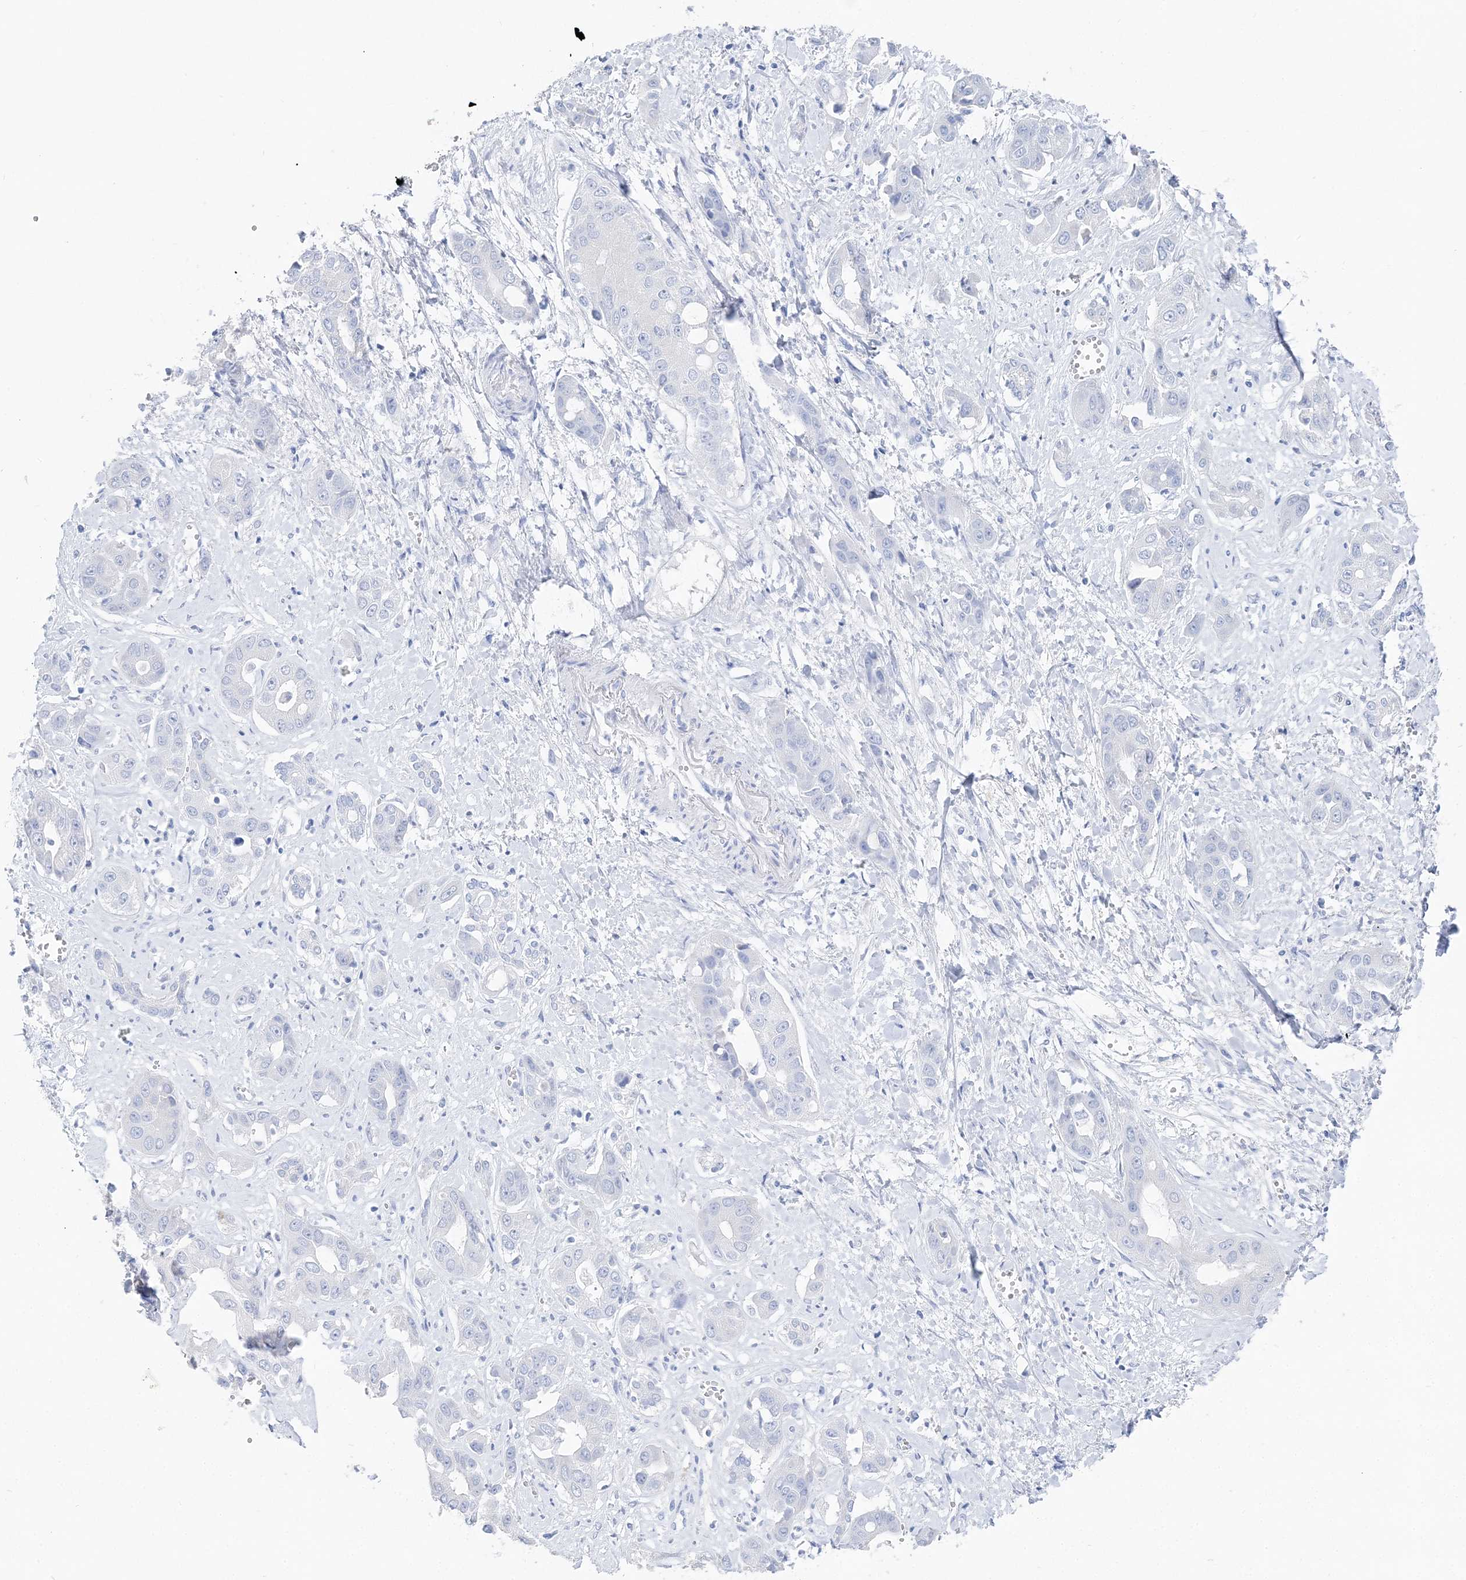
{"staining": {"intensity": "negative", "quantity": "none", "location": "none"}, "tissue": "liver cancer", "cell_type": "Tumor cells", "image_type": "cancer", "snomed": [{"axis": "morphology", "description": "Cholangiocarcinoma"}, {"axis": "topography", "description": "Liver"}], "caption": "This is an IHC image of liver cancer (cholangiocarcinoma). There is no expression in tumor cells.", "gene": "TSPYL6", "patient": {"sex": "female", "age": 52}}